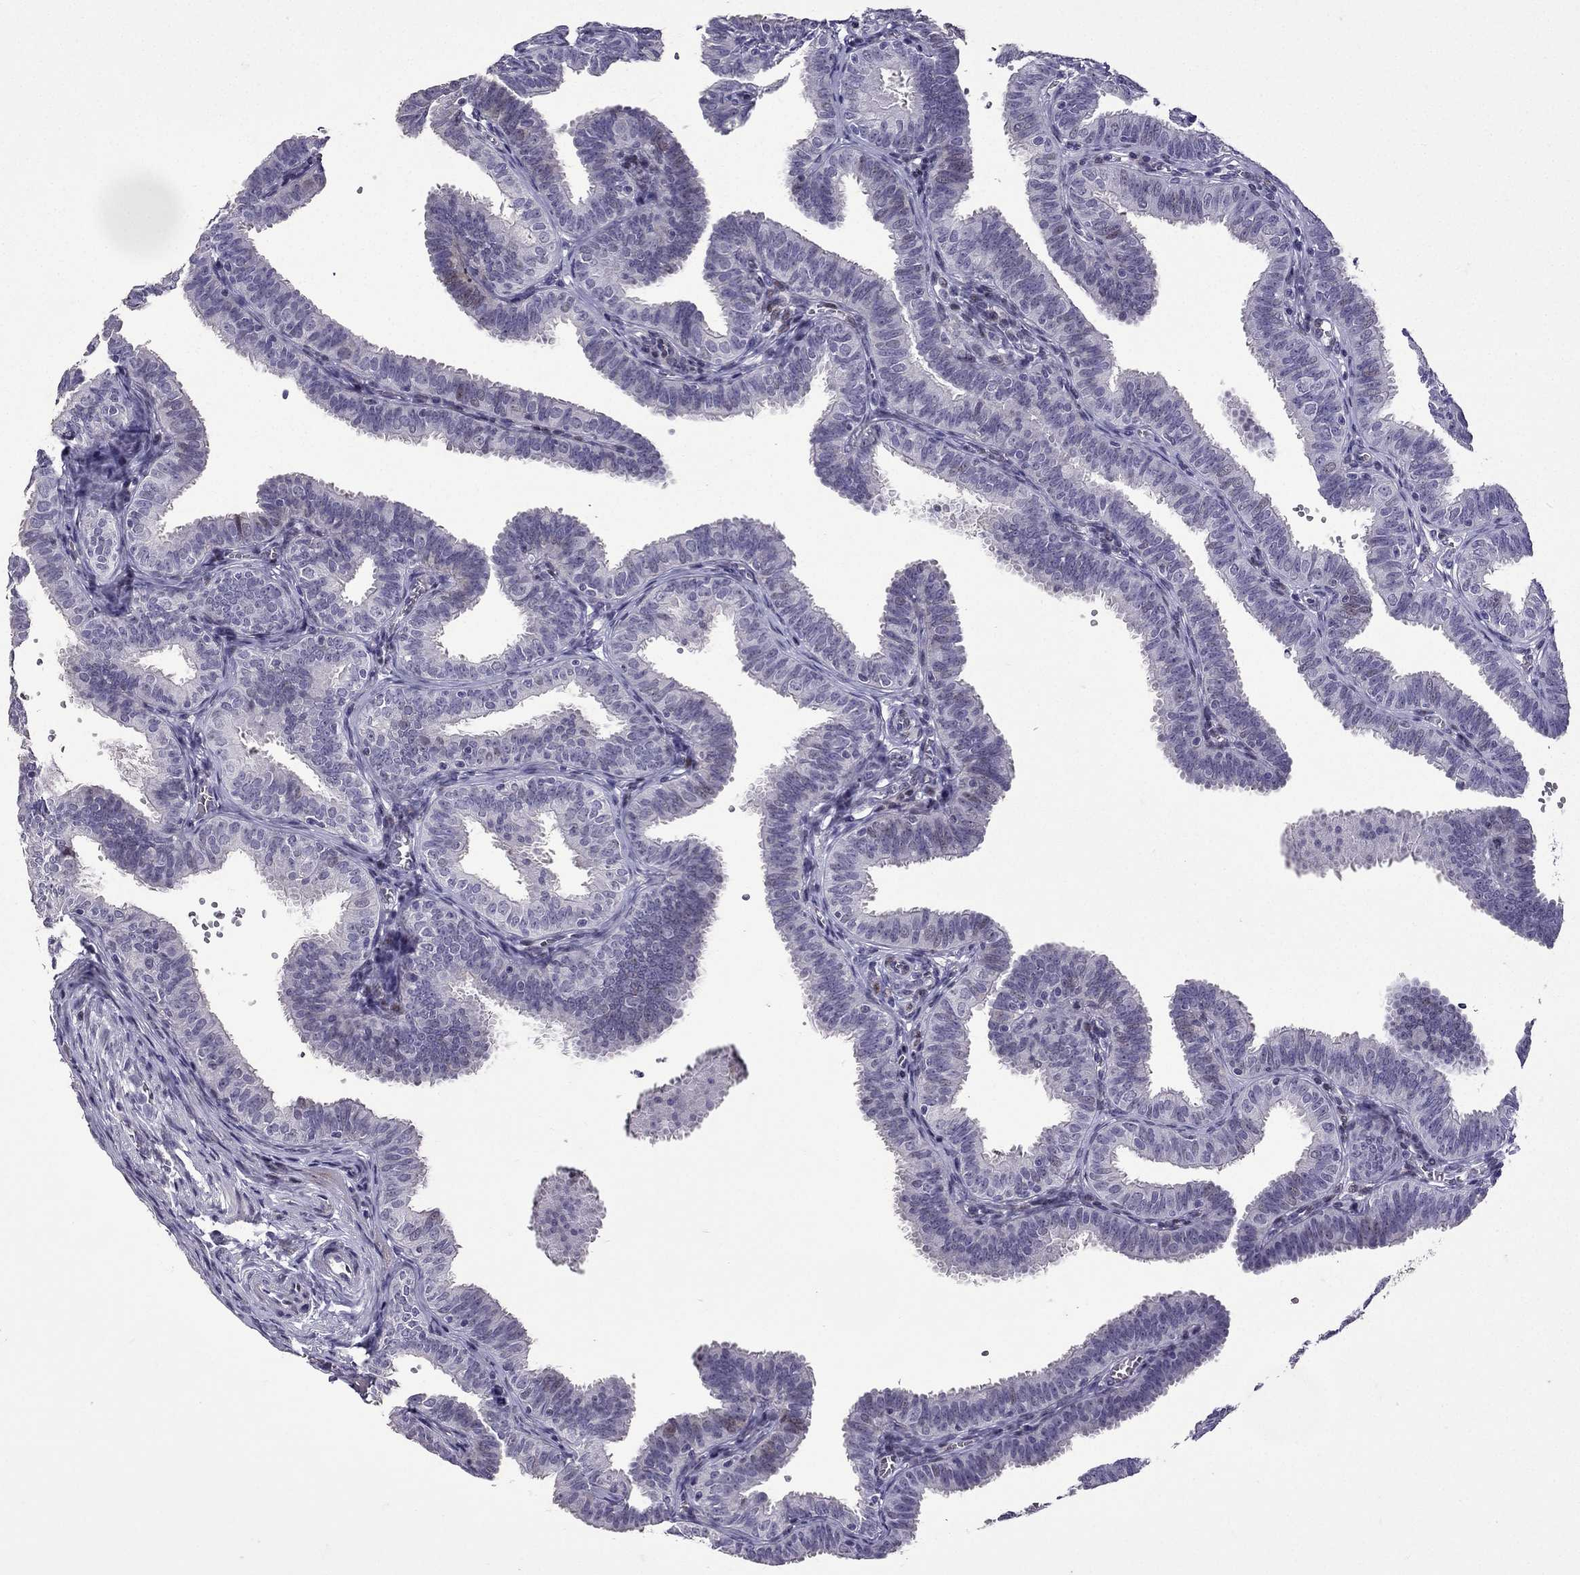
{"staining": {"intensity": "negative", "quantity": "none", "location": "none"}, "tissue": "fallopian tube", "cell_type": "Glandular cells", "image_type": "normal", "snomed": [{"axis": "morphology", "description": "Normal tissue, NOS"}, {"axis": "topography", "description": "Fallopian tube"}], "caption": "IHC photomicrograph of normal fallopian tube: fallopian tube stained with DAB displays no significant protein staining in glandular cells.", "gene": "TTN", "patient": {"sex": "female", "age": 25}}